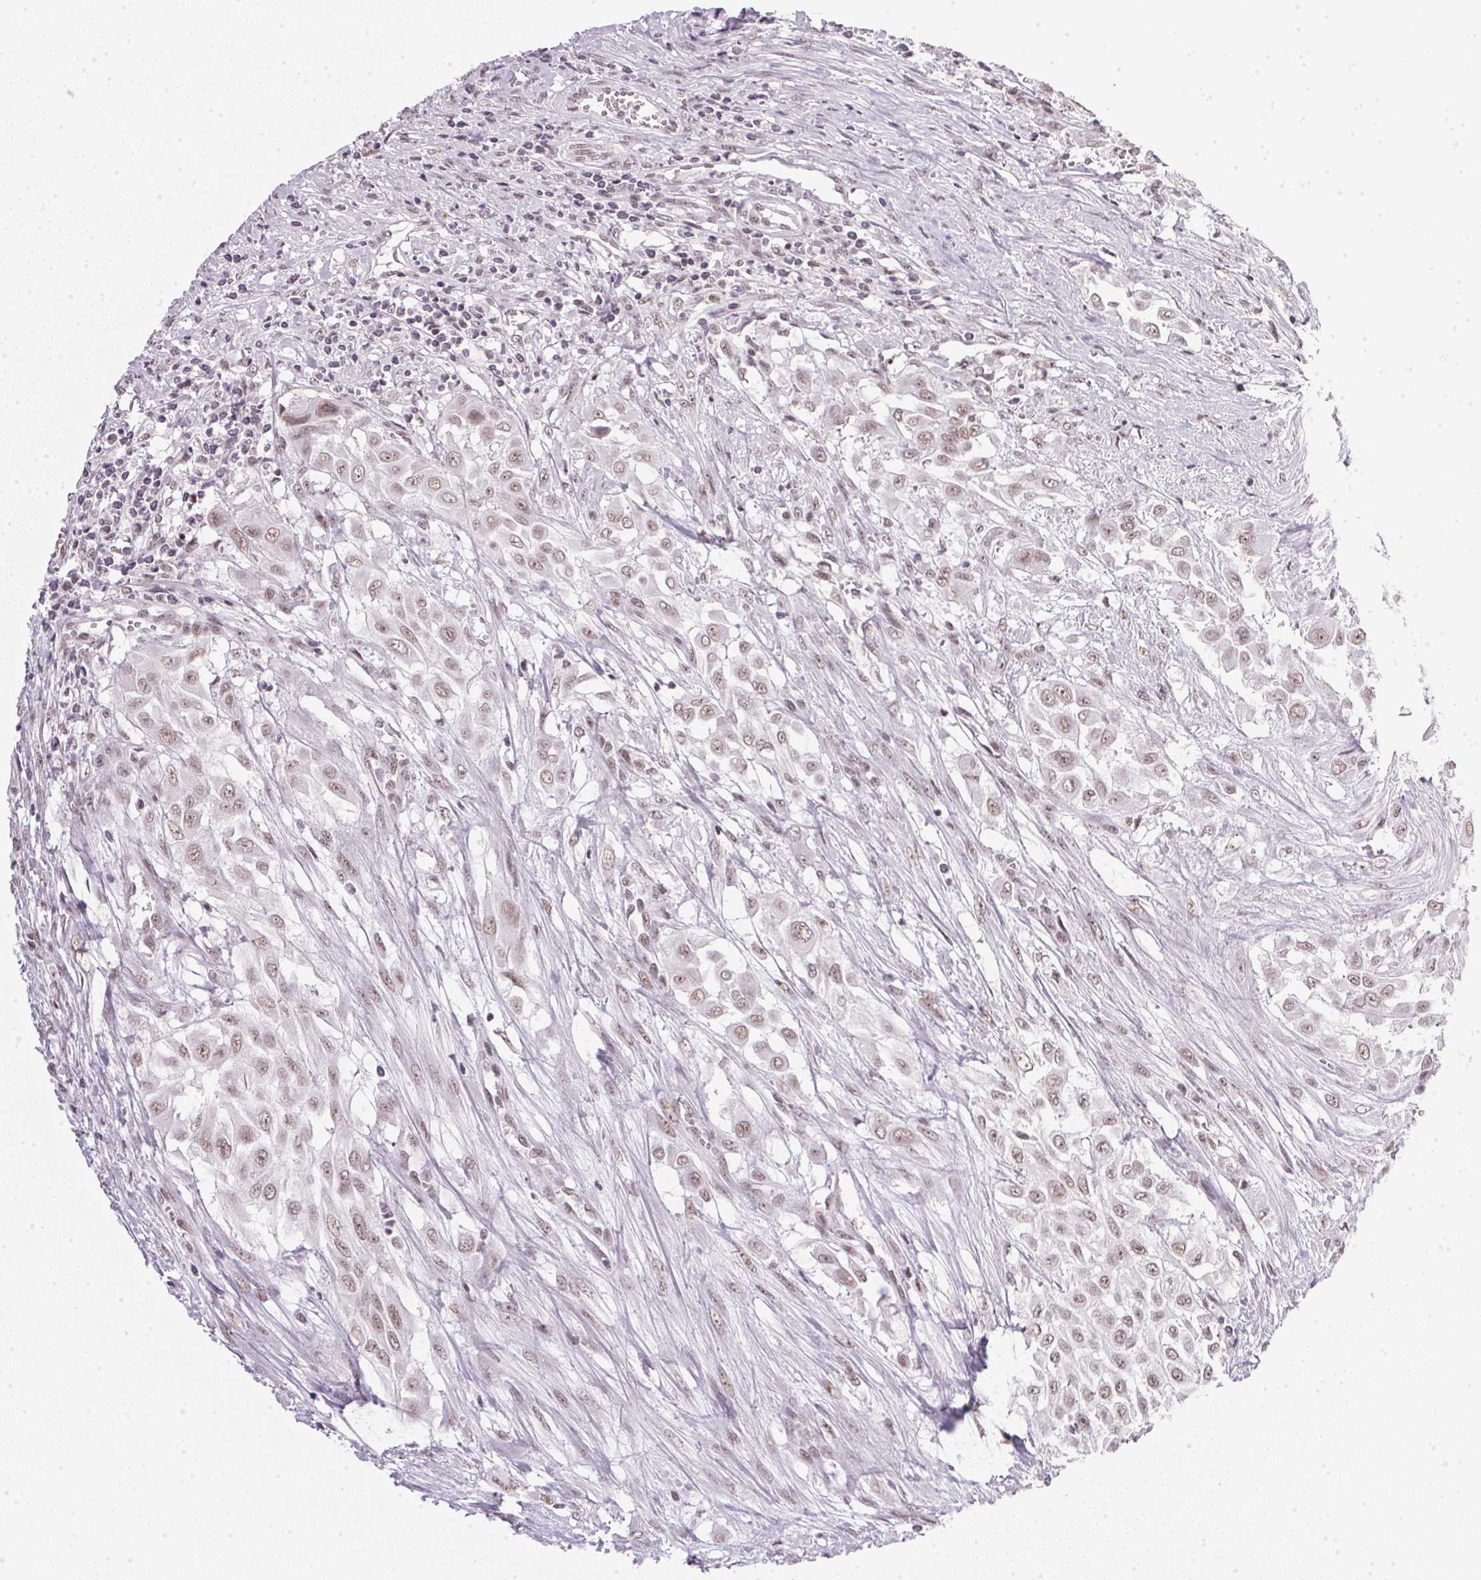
{"staining": {"intensity": "moderate", "quantity": ">75%", "location": "nuclear"}, "tissue": "urothelial cancer", "cell_type": "Tumor cells", "image_type": "cancer", "snomed": [{"axis": "morphology", "description": "Urothelial carcinoma, High grade"}, {"axis": "topography", "description": "Urinary bladder"}], "caption": "This is a micrograph of IHC staining of urothelial cancer, which shows moderate positivity in the nuclear of tumor cells.", "gene": "SRSF7", "patient": {"sex": "male", "age": 57}}